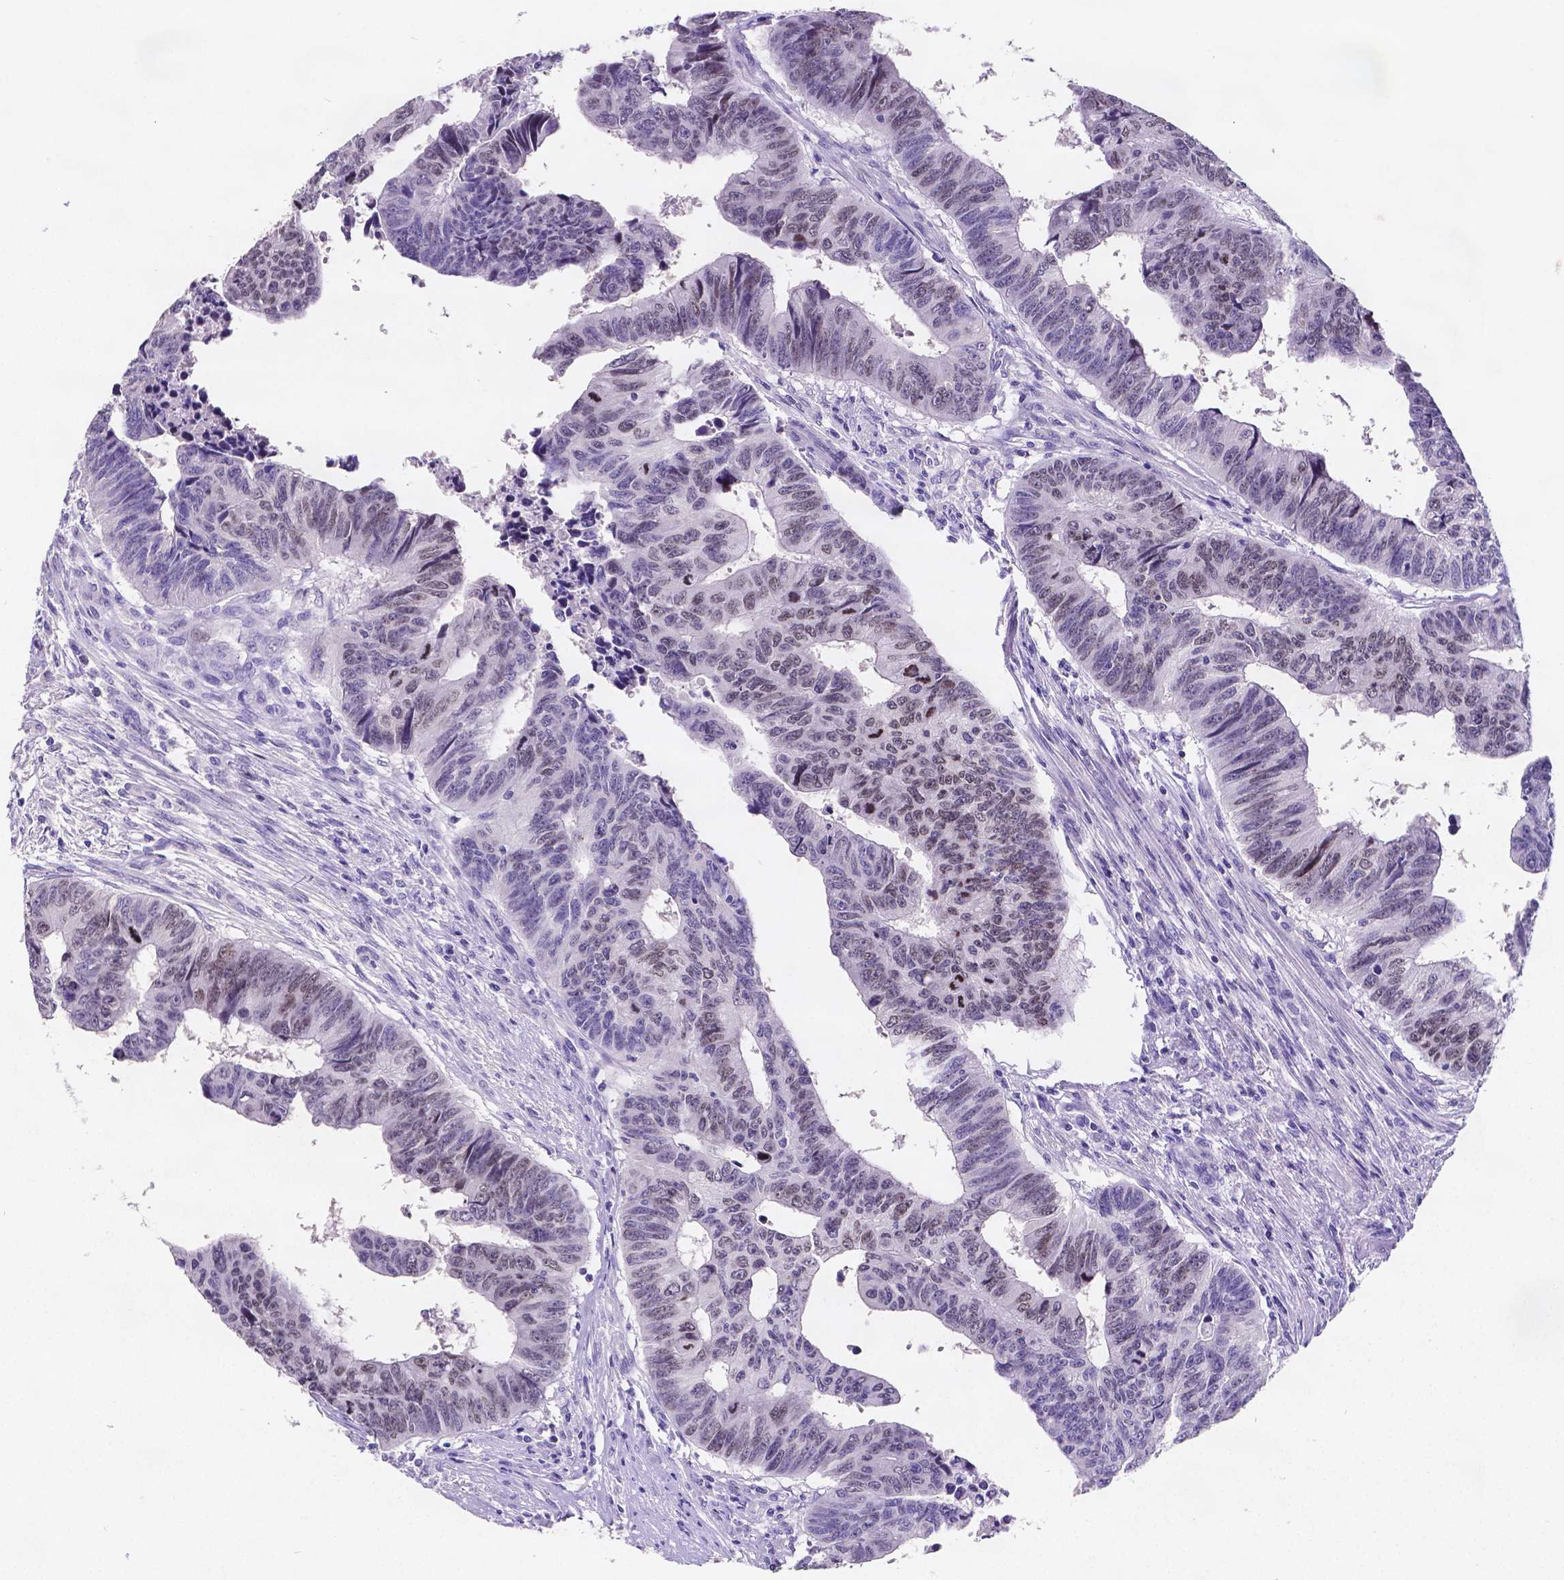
{"staining": {"intensity": "moderate", "quantity": "25%-75%", "location": "nuclear"}, "tissue": "colorectal cancer", "cell_type": "Tumor cells", "image_type": "cancer", "snomed": [{"axis": "morphology", "description": "Adenocarcinoma, NOS"}, {"axis": "topography", "description": "Rectum"}], "caption": "High-magnification brightfield microscopy of adenocarcinoma (colorectal) stained with DAB (3,3'-diaminobenzidine) (brown) and counterstained with hematoxylin (blue). tumor cells exhibit moderate nuclear staining is present in about25%-75% of cells.", "gene": "SATB2", "patient": {"sex": "female", "age": 85}}